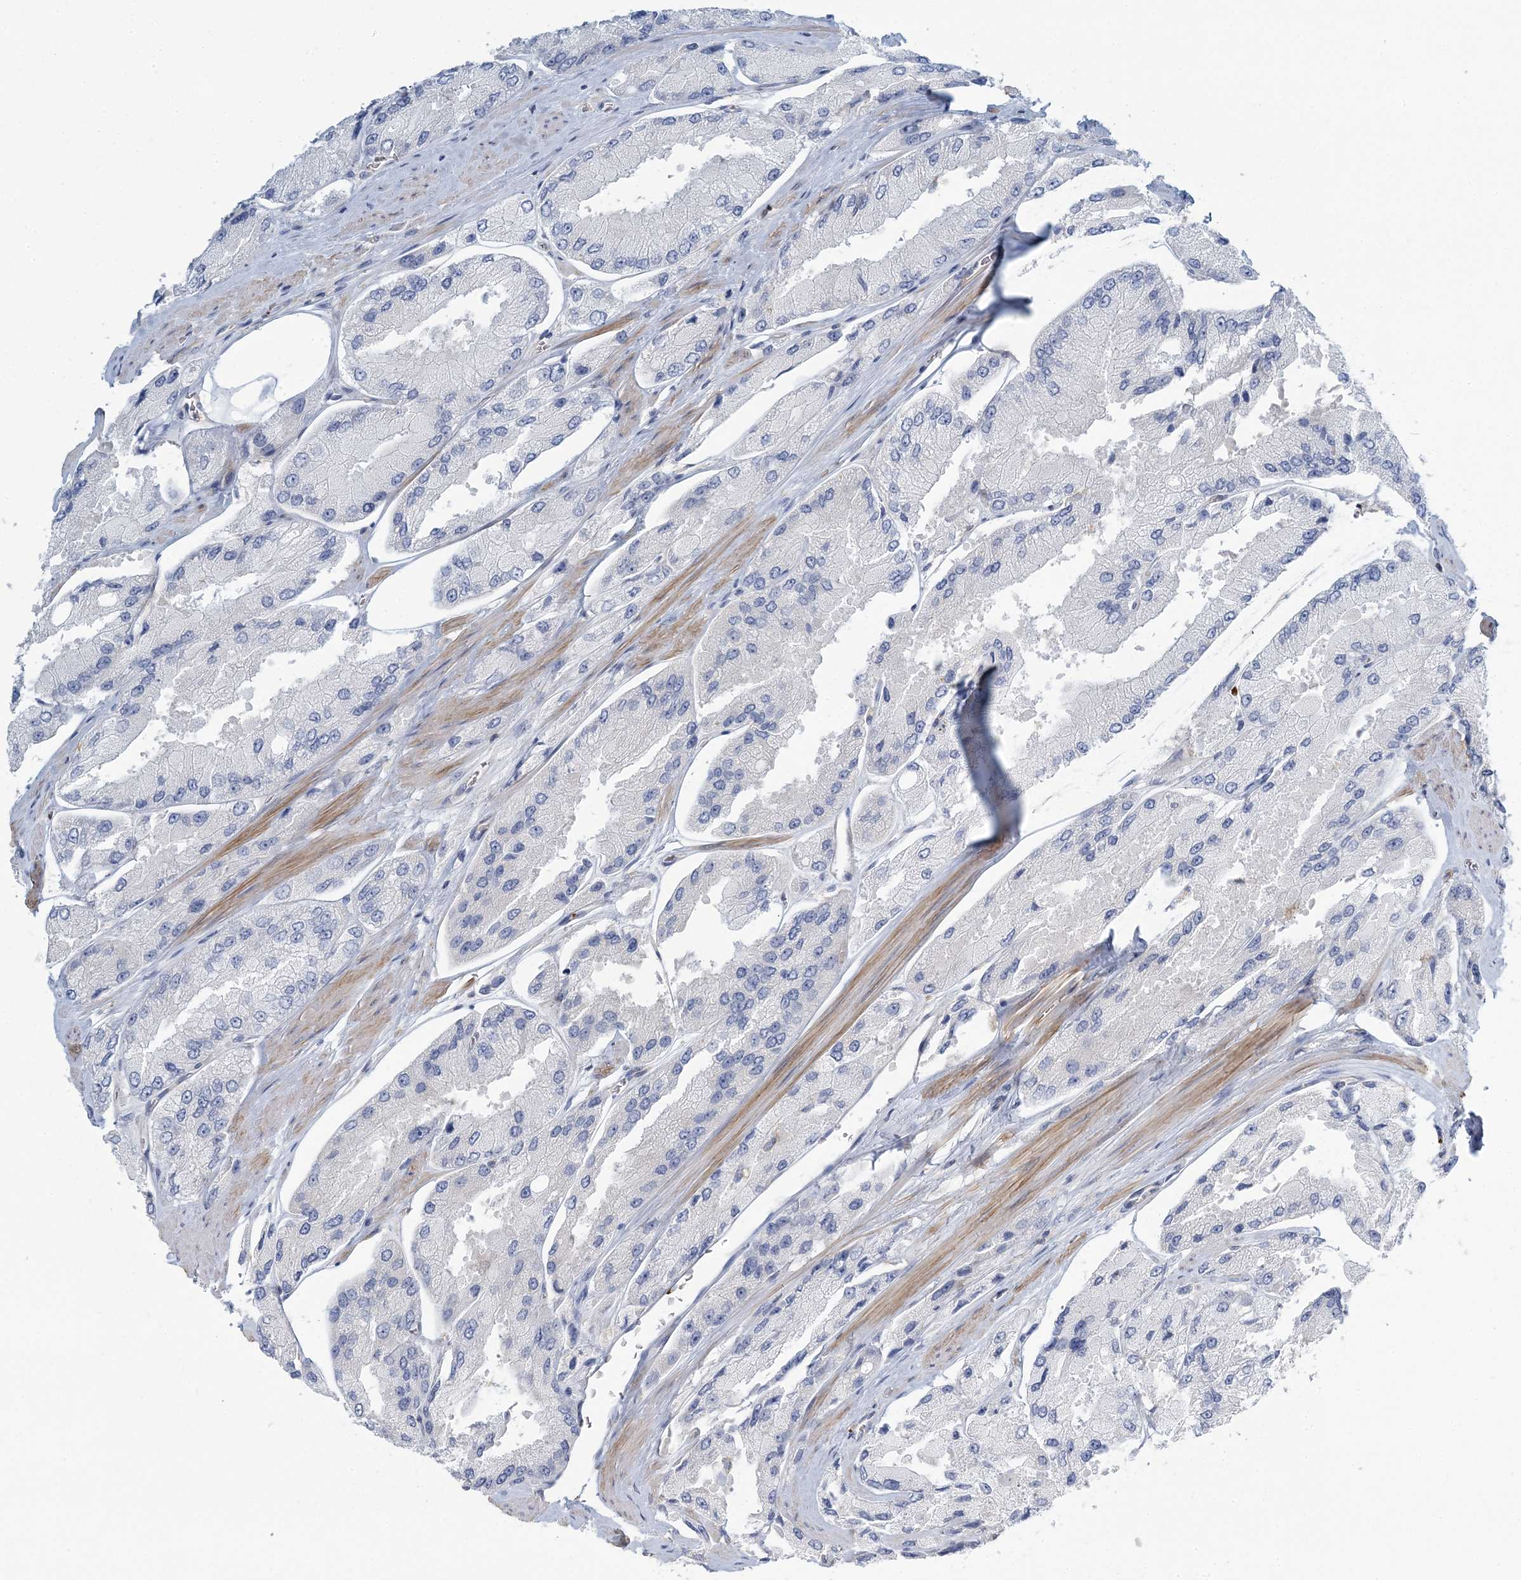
{"staining": {"intensity": "negative", "quantity": "none", "location": "none"}, "tissue": "prostate cancer", "cell_type": "Tumor cells", "image_type": "cancer", "snomed": [{"axis": "morphology", "description": "Adenocarcinoma, High grade"}, {"axis": "topography", "description": "Prostate"}], "caption": "An immunohistochemistry (IHC) micrograph of adenocarcinoma (high-grade) (prostate) is shown. There is no staining in tumor cells of adenocarcinoma (high-grade) (prostate).", "gene": "CUEDC2", "patient": {"sex": "male", "age": 58}}